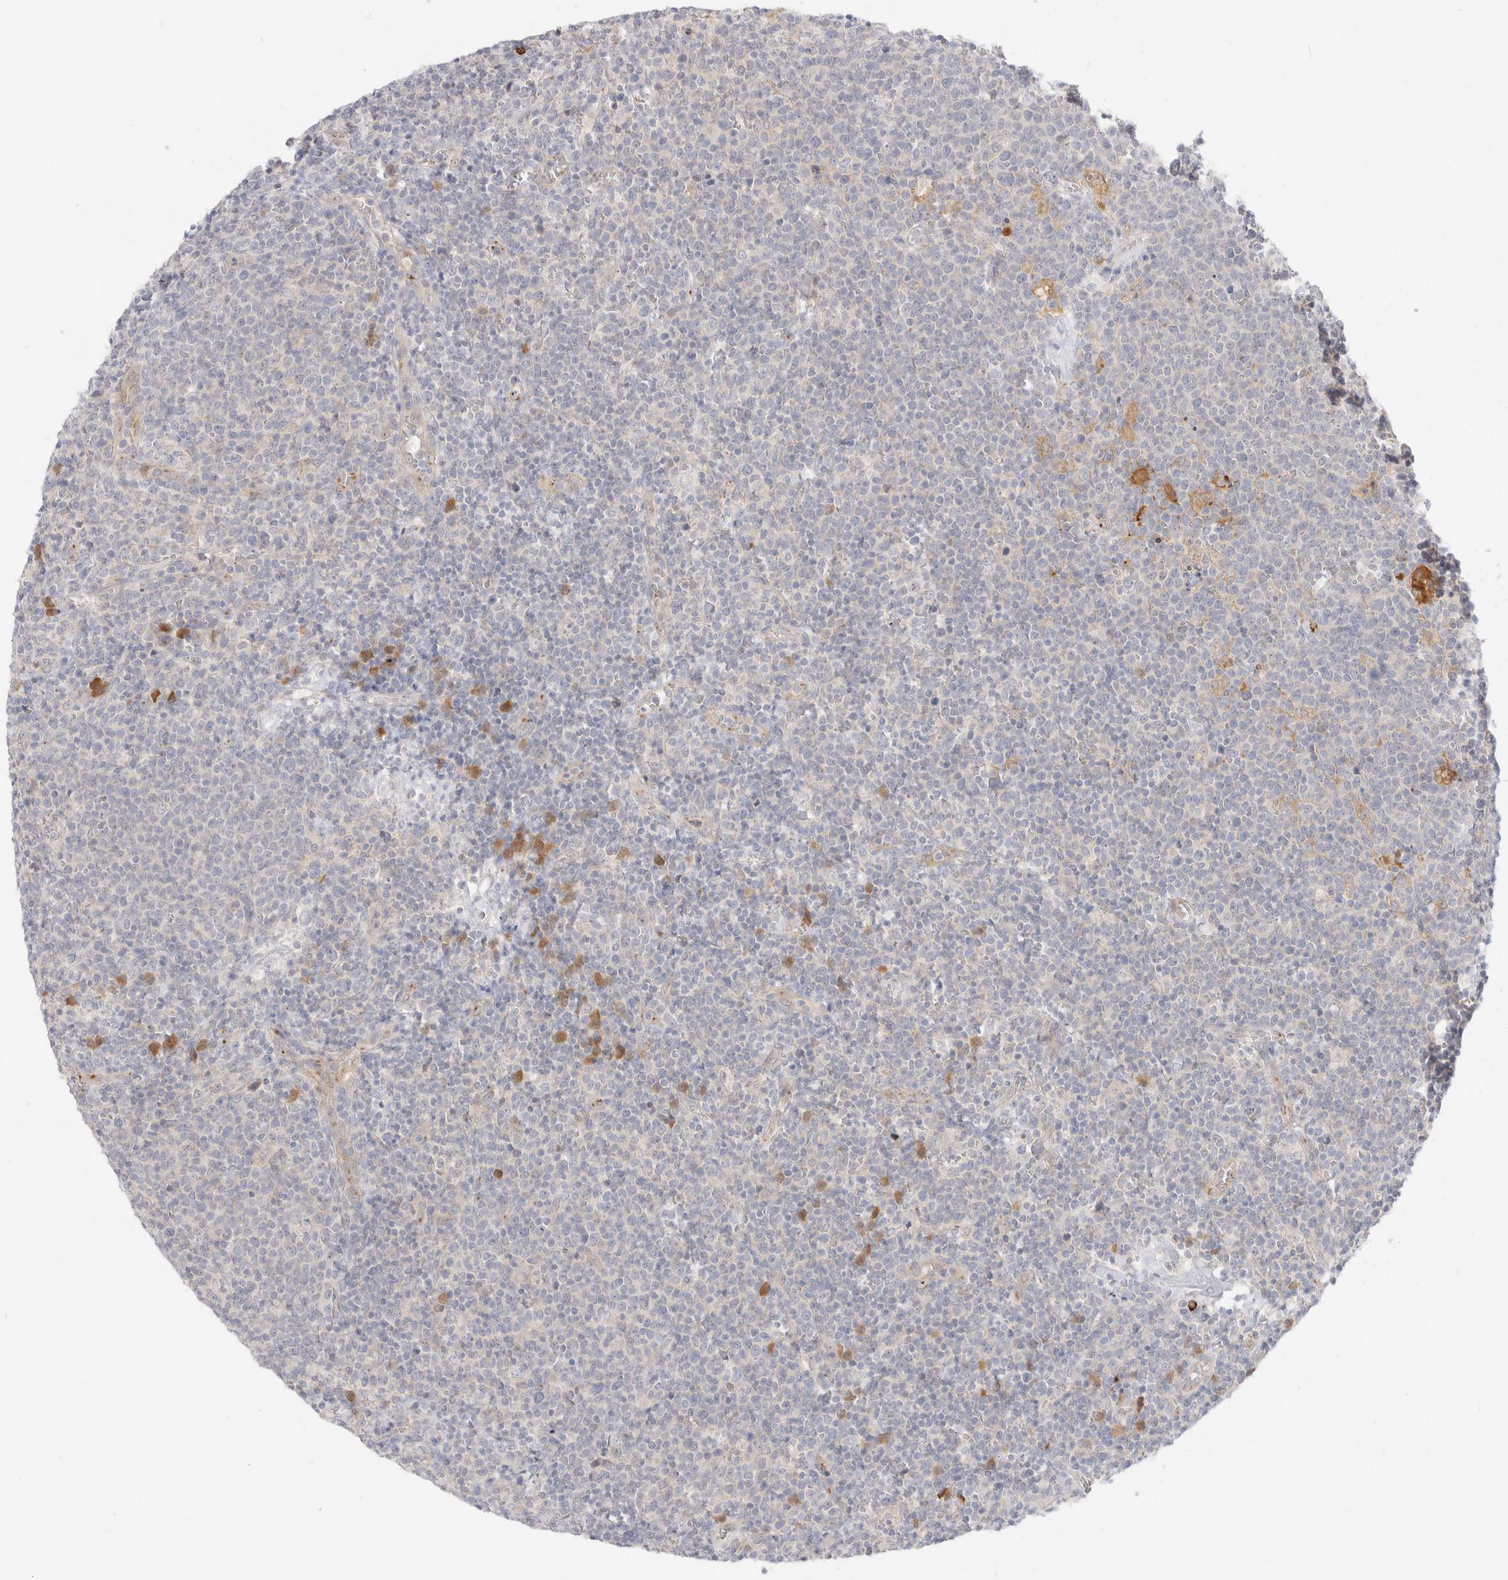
{"staining": {"intensity": "negative", "quantity": "none", "location": "none"}, "tissue": "lymphoma", "cell_type": "Tumor cells", "image_type": "cancer", "snomed": [{"axis": "morphology", "description": "Malignant lymphoma, non-Hodgkin's type, High grade"}, {"axis": "topography", "description": "Lymph node"}], "caption": "DAB immunohistochemical staining of malignant lymphoma, non-Hodgkin's type (high-grade) demonstrates no significant positivity in tumor cells.", "gene": "EFCAB13", "patient": {"sex": "male", "age": 61}}